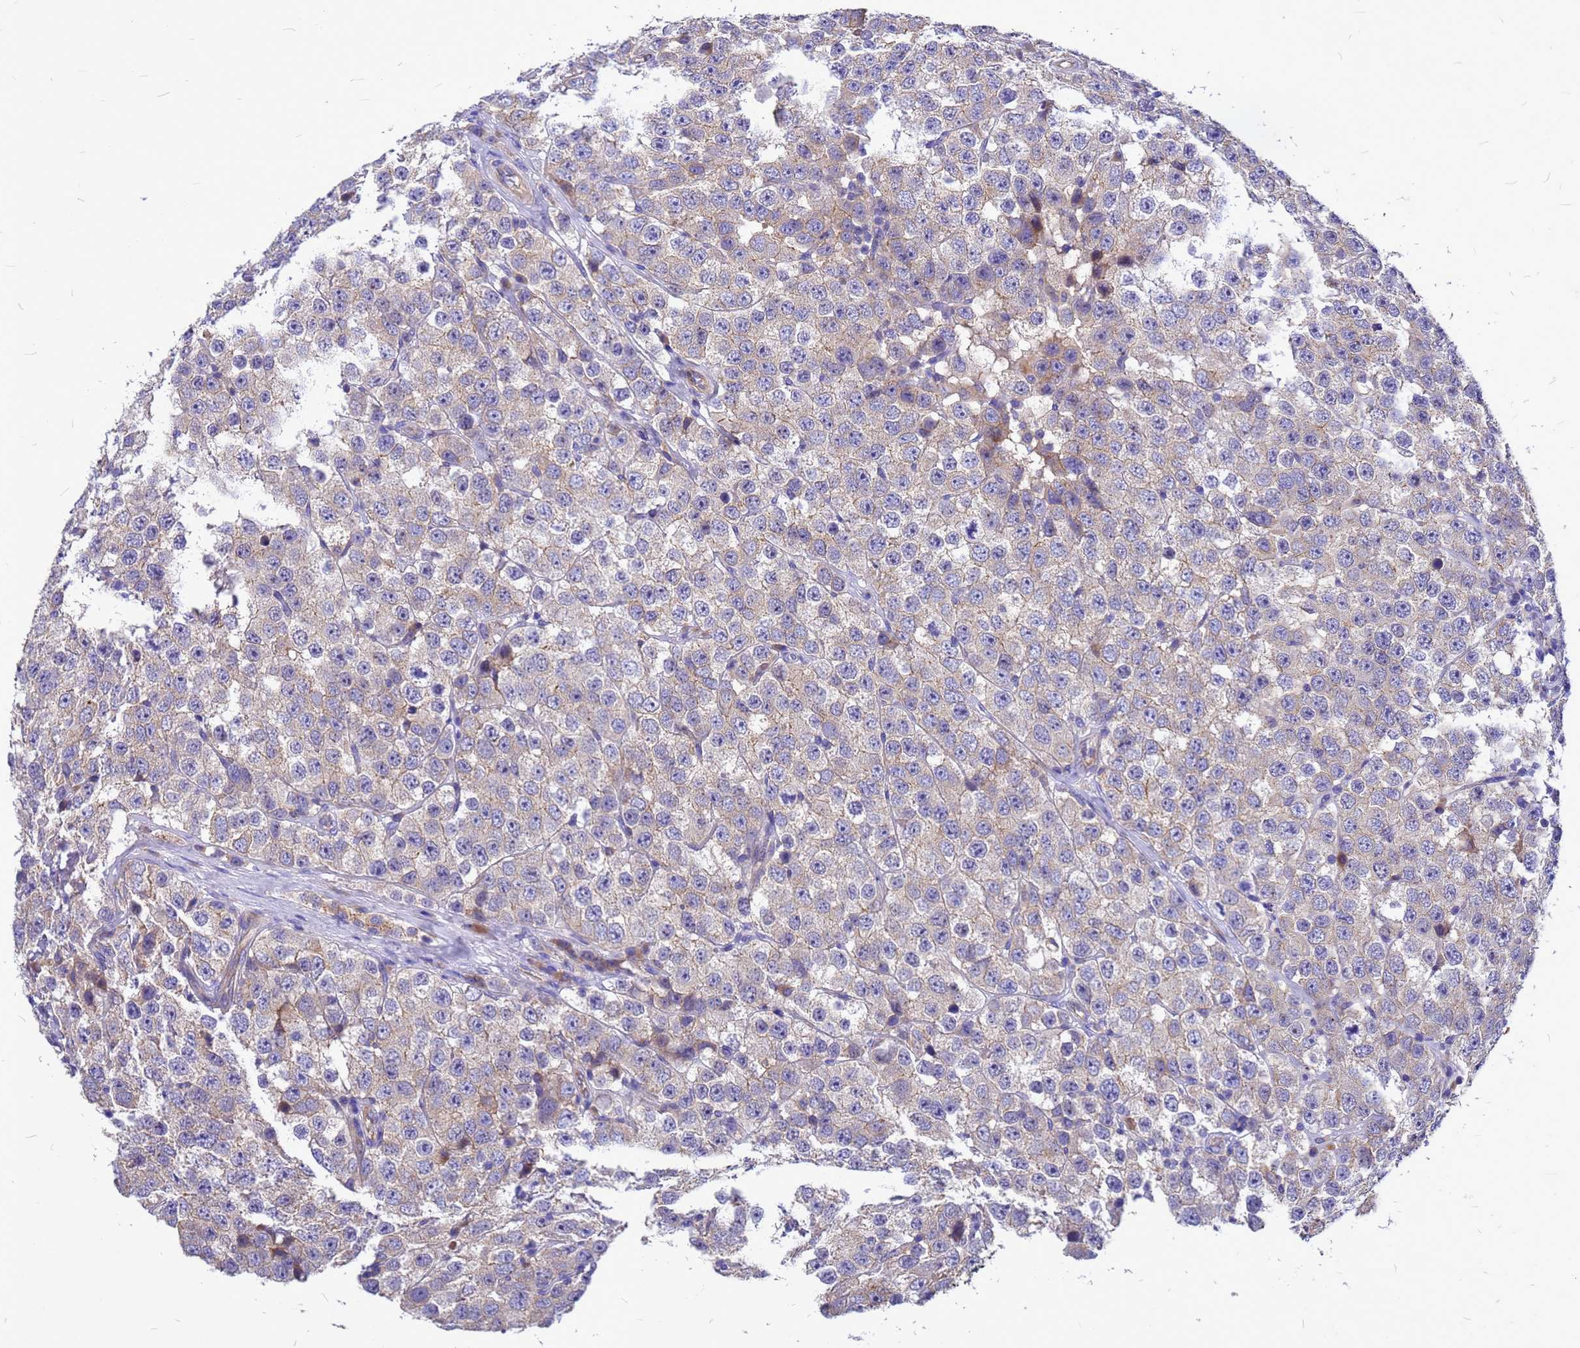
{"staining": {"intensity": "weak", "quantity": "<25%", "location": "cytoplasmic/membranous"}, "tissue": "testis cancer", "cell_type": "Tumor cells", "image_type": "cancer", "snomed": [{"axis": "morphology", "description": "Seminoma, NOS"}, {"axis": "topography", "description": "Testis"}], "caption": "An immunohistochemistry (IHC) image of testis cancer is shown. There is no staining in tumor cells of testis cancer.", "gene": "FBXW5", "patient": {"sex": "male", "age": 28}}